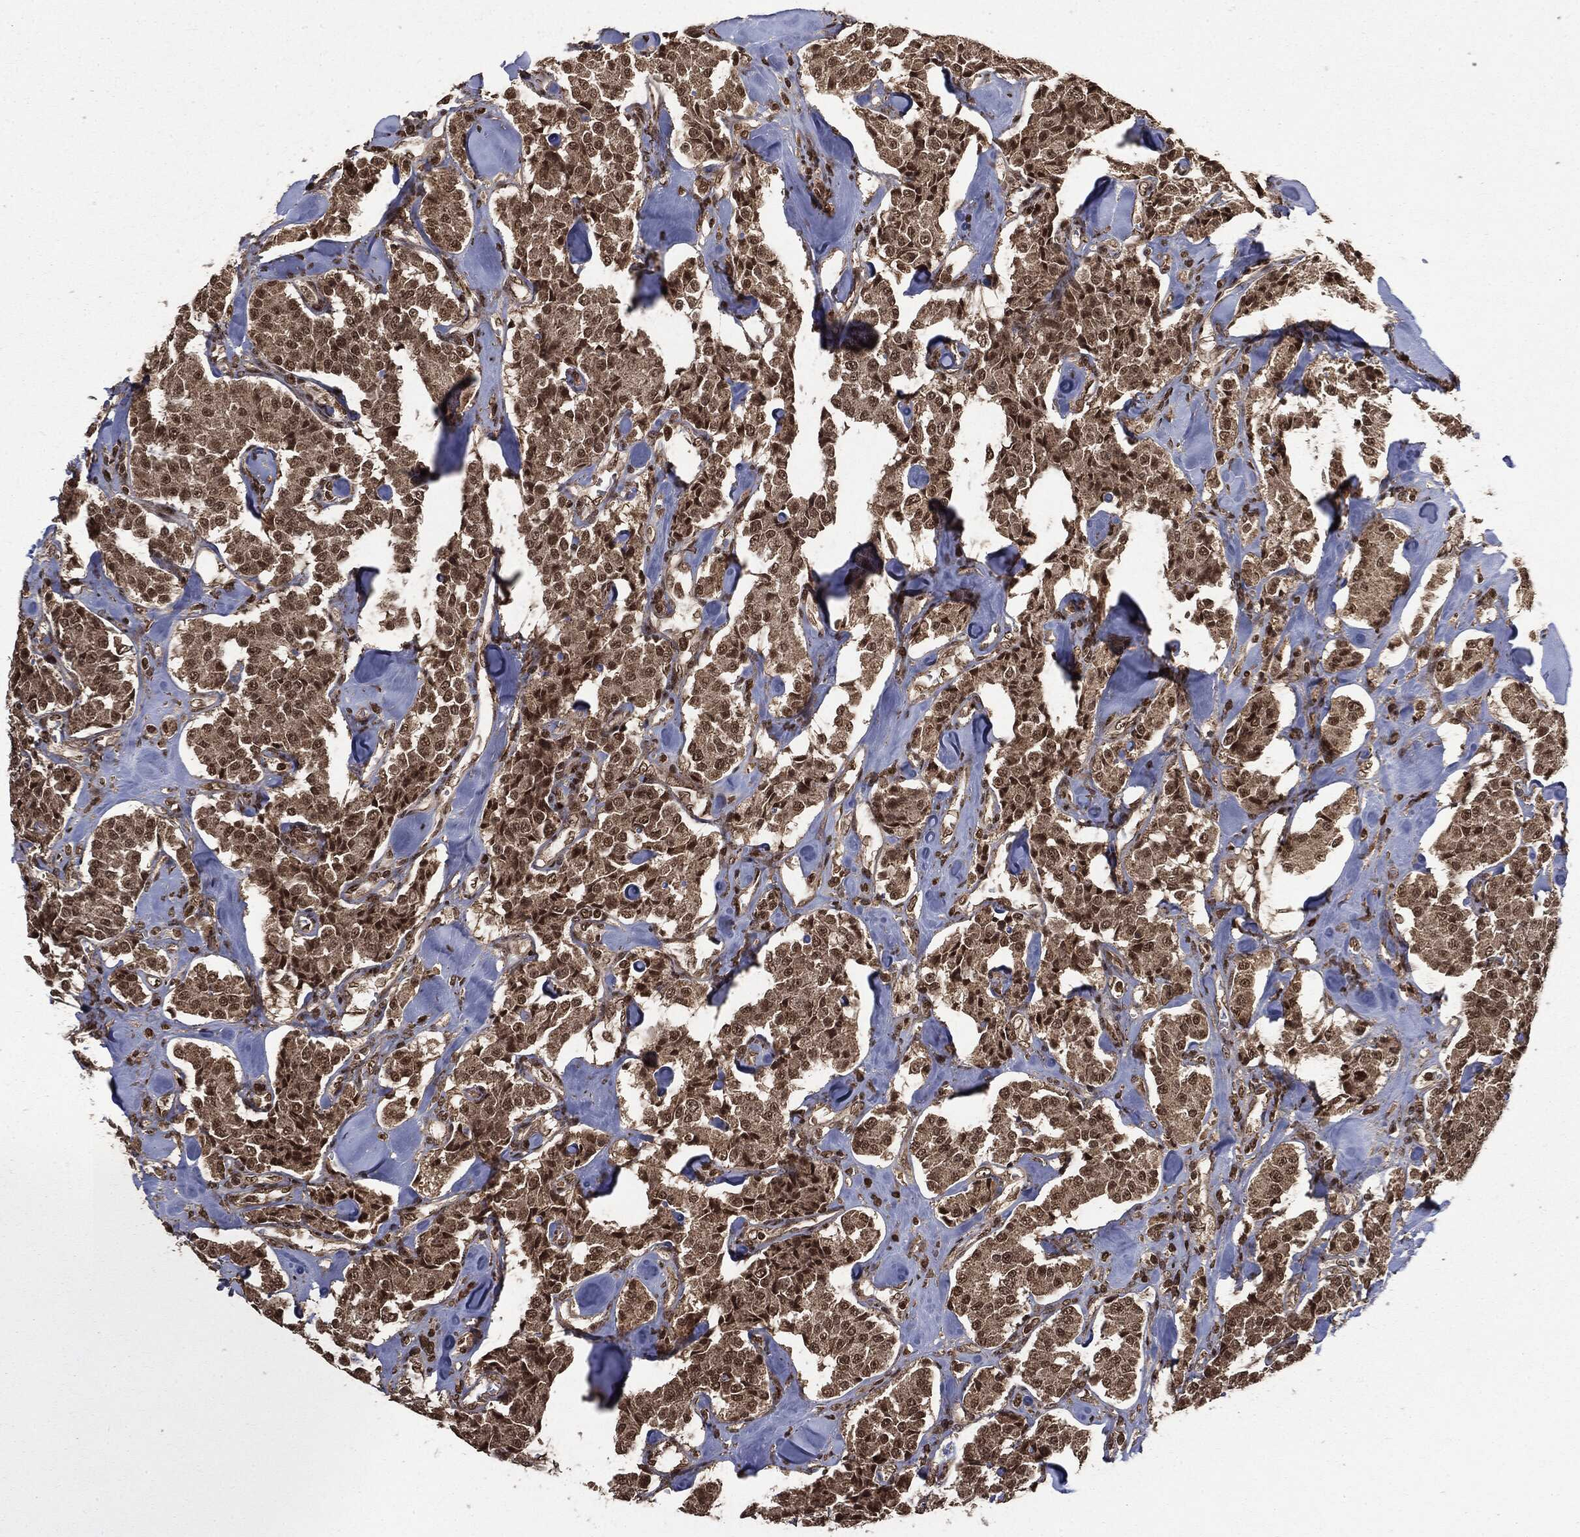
{"staining": {"intensity": "moderate", "quantity": "25%-75%", "location": "nuclear"}, "tissue": "carcinoid", "cell_type": "Tumor cells", "image_type": "cancer", "snomed": [{"axis": "morphology", "description": "Carcinoid, malignant, NOS"}, {"axis": "topography", "description": "Pancreas"}], "caption": "Human carcinoid stained for a protein (brown) shows moderate nuclear positive positivity in about 25%-75% of tumor cells.", "gene": "CTDP1", "patient": {"sex": "male", "age": 41}}